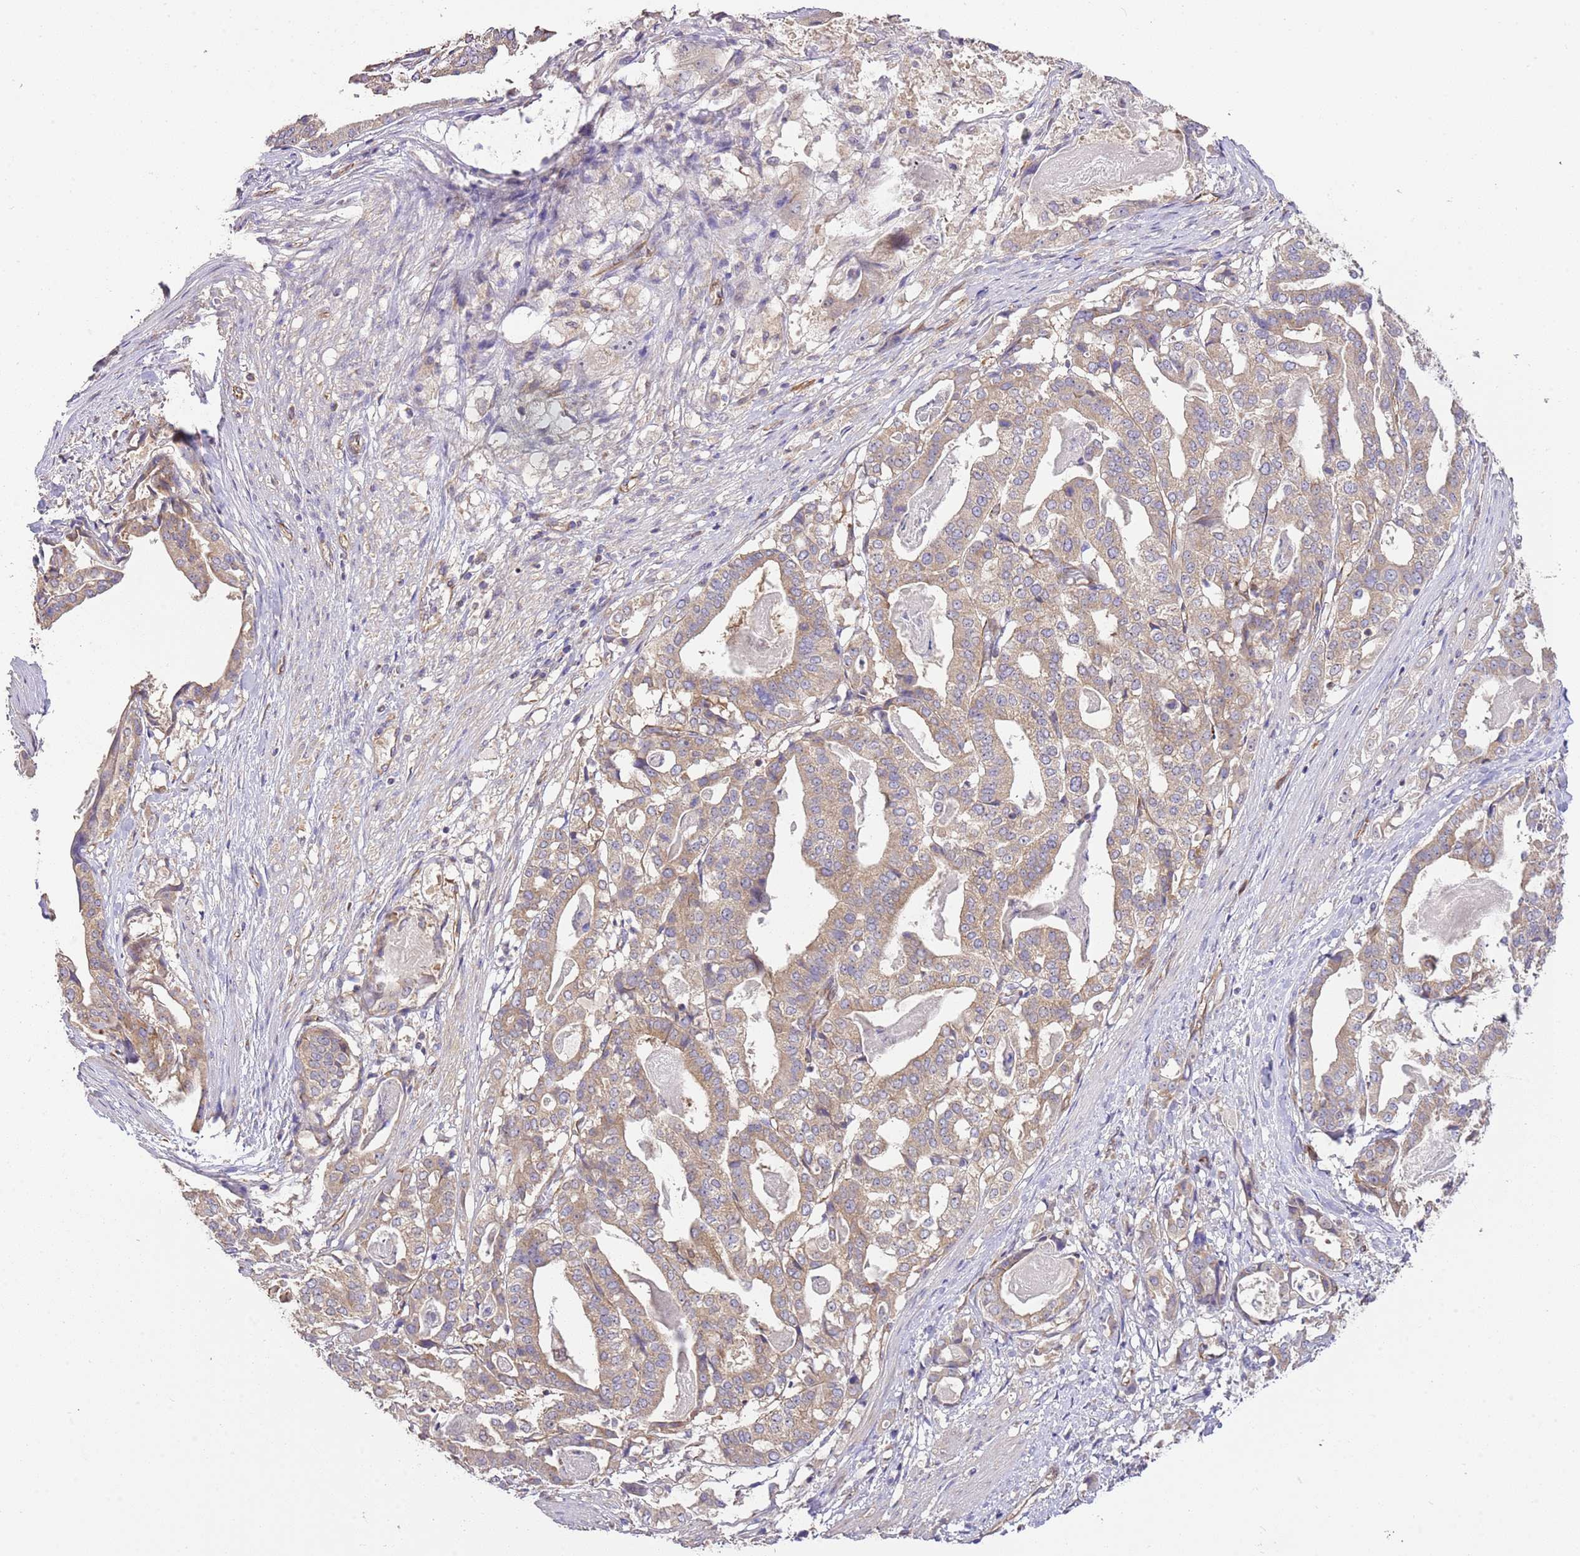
{"staining": {"intensity": "moderate", "quantity": ">75%", "location": "cytoplasmic/membranous"}, "tissue": "stomach cancer", "cell_type": "Tumor cells", "image_type": "cancer", "snomed": [{"axis": "morphology", "description": "Adenocarcinoma, NOS"}, {"axis": "topography", "description": "Stomach"}], "caption": "Moderate cytoplasmic/membranous expression is appreciated in approximately >75% of tumor cells in stomach adenocarcinoma. The staining was performed using DAB to visualize the protein expression in brown, while the nuclei were stained in blue with hematoxylin (Magnification: 20x).", "gene": "DOCK9", "patient": {"sex": "male", "age": 48}}